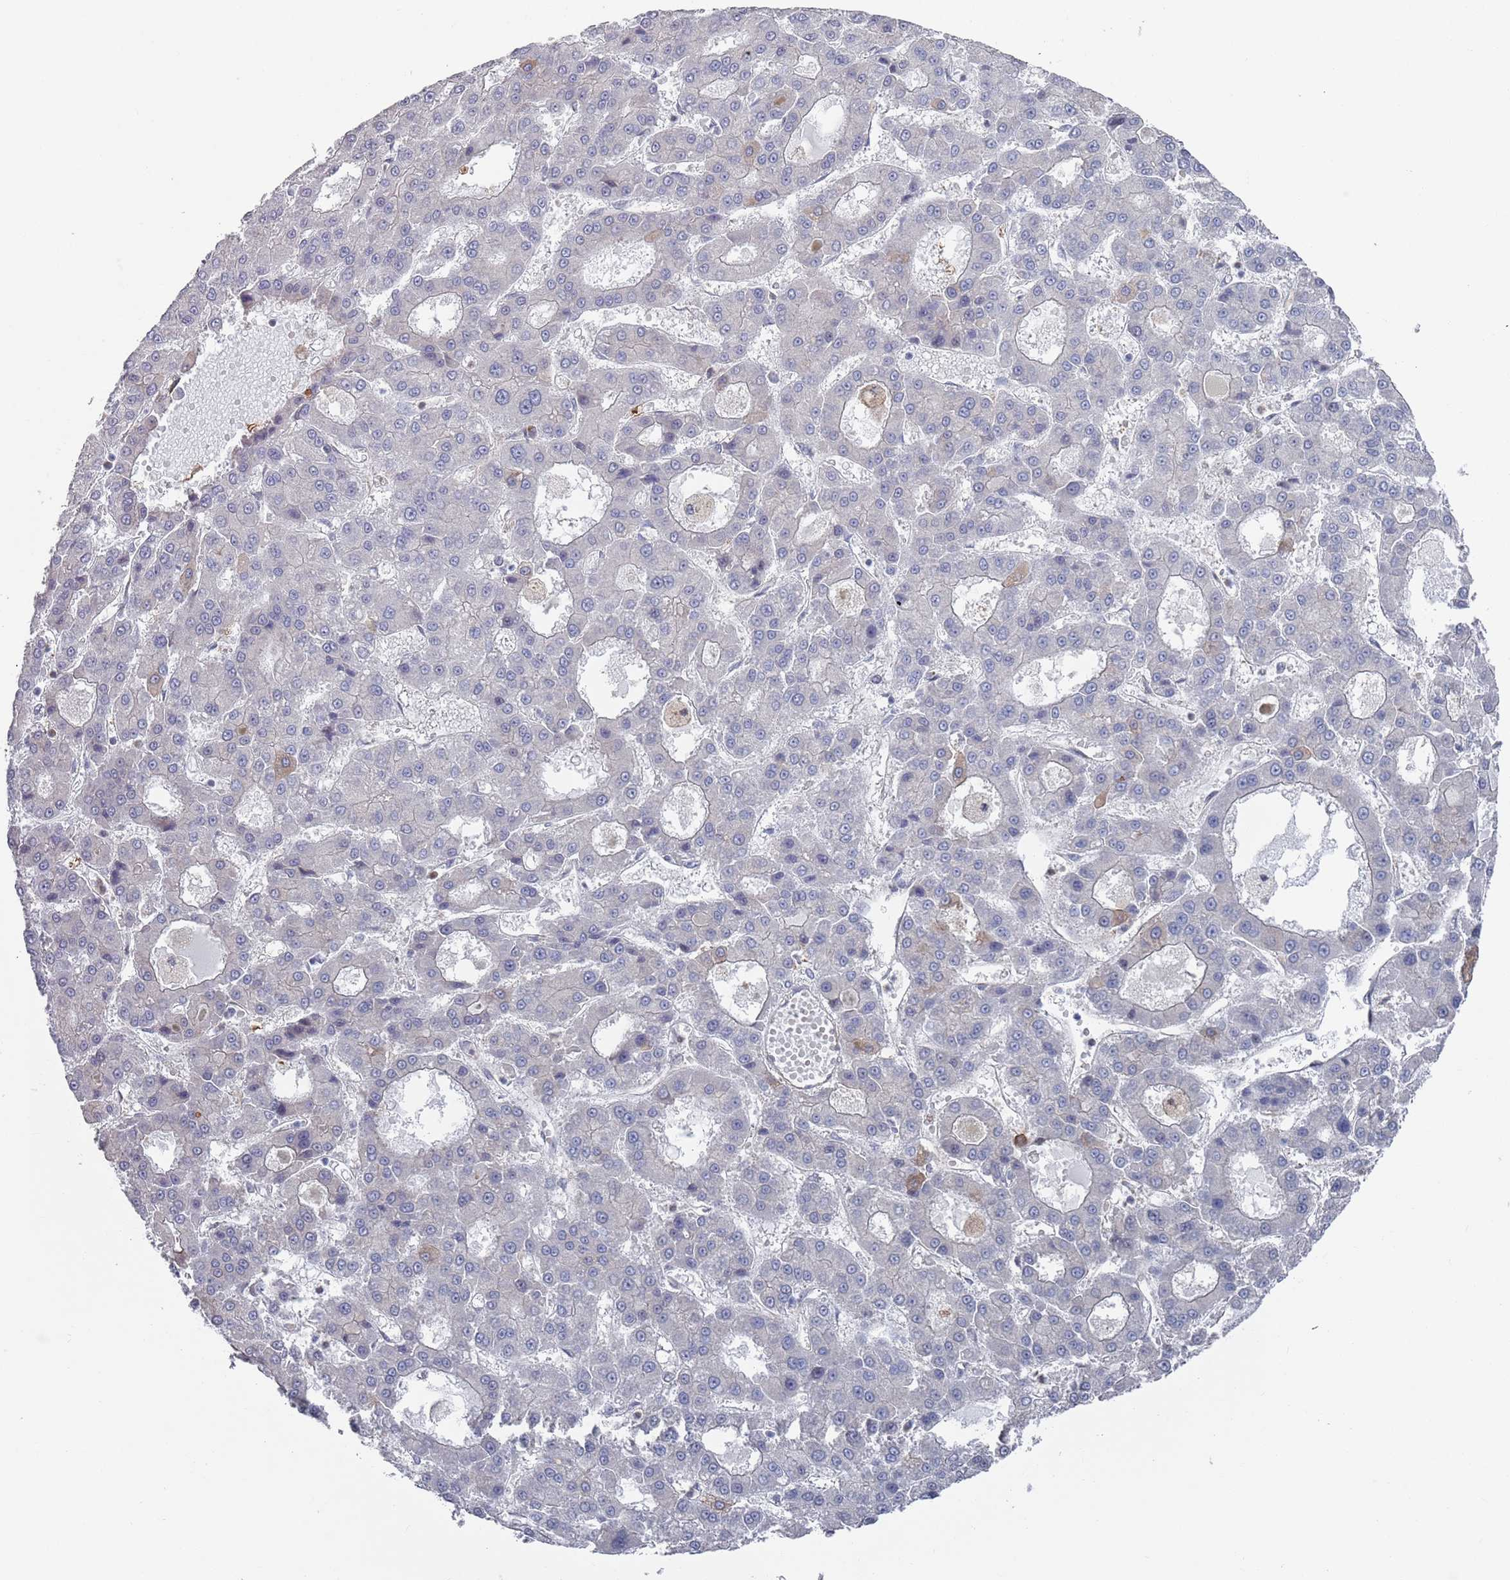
{"staining": {"intensity": "negative", "quantity": "none", "location": "none"}, "tissue": "liver cancer", "cell_type": "Tumor cells", "image_type": "cancer", "snomed": [{"axis": "morphology", "description": "Carcinoma, Hepatocellular, NOS"}, {"axis": "topography", "description": "Liver"}], "caption": "DAB immunohistochemical staining of liver cancer (hepatocellular carcinoma) demonstrates no significant expression in tumor cells.", "gene": "DGKD", "patient": {"sex": "male", "age": 70}}